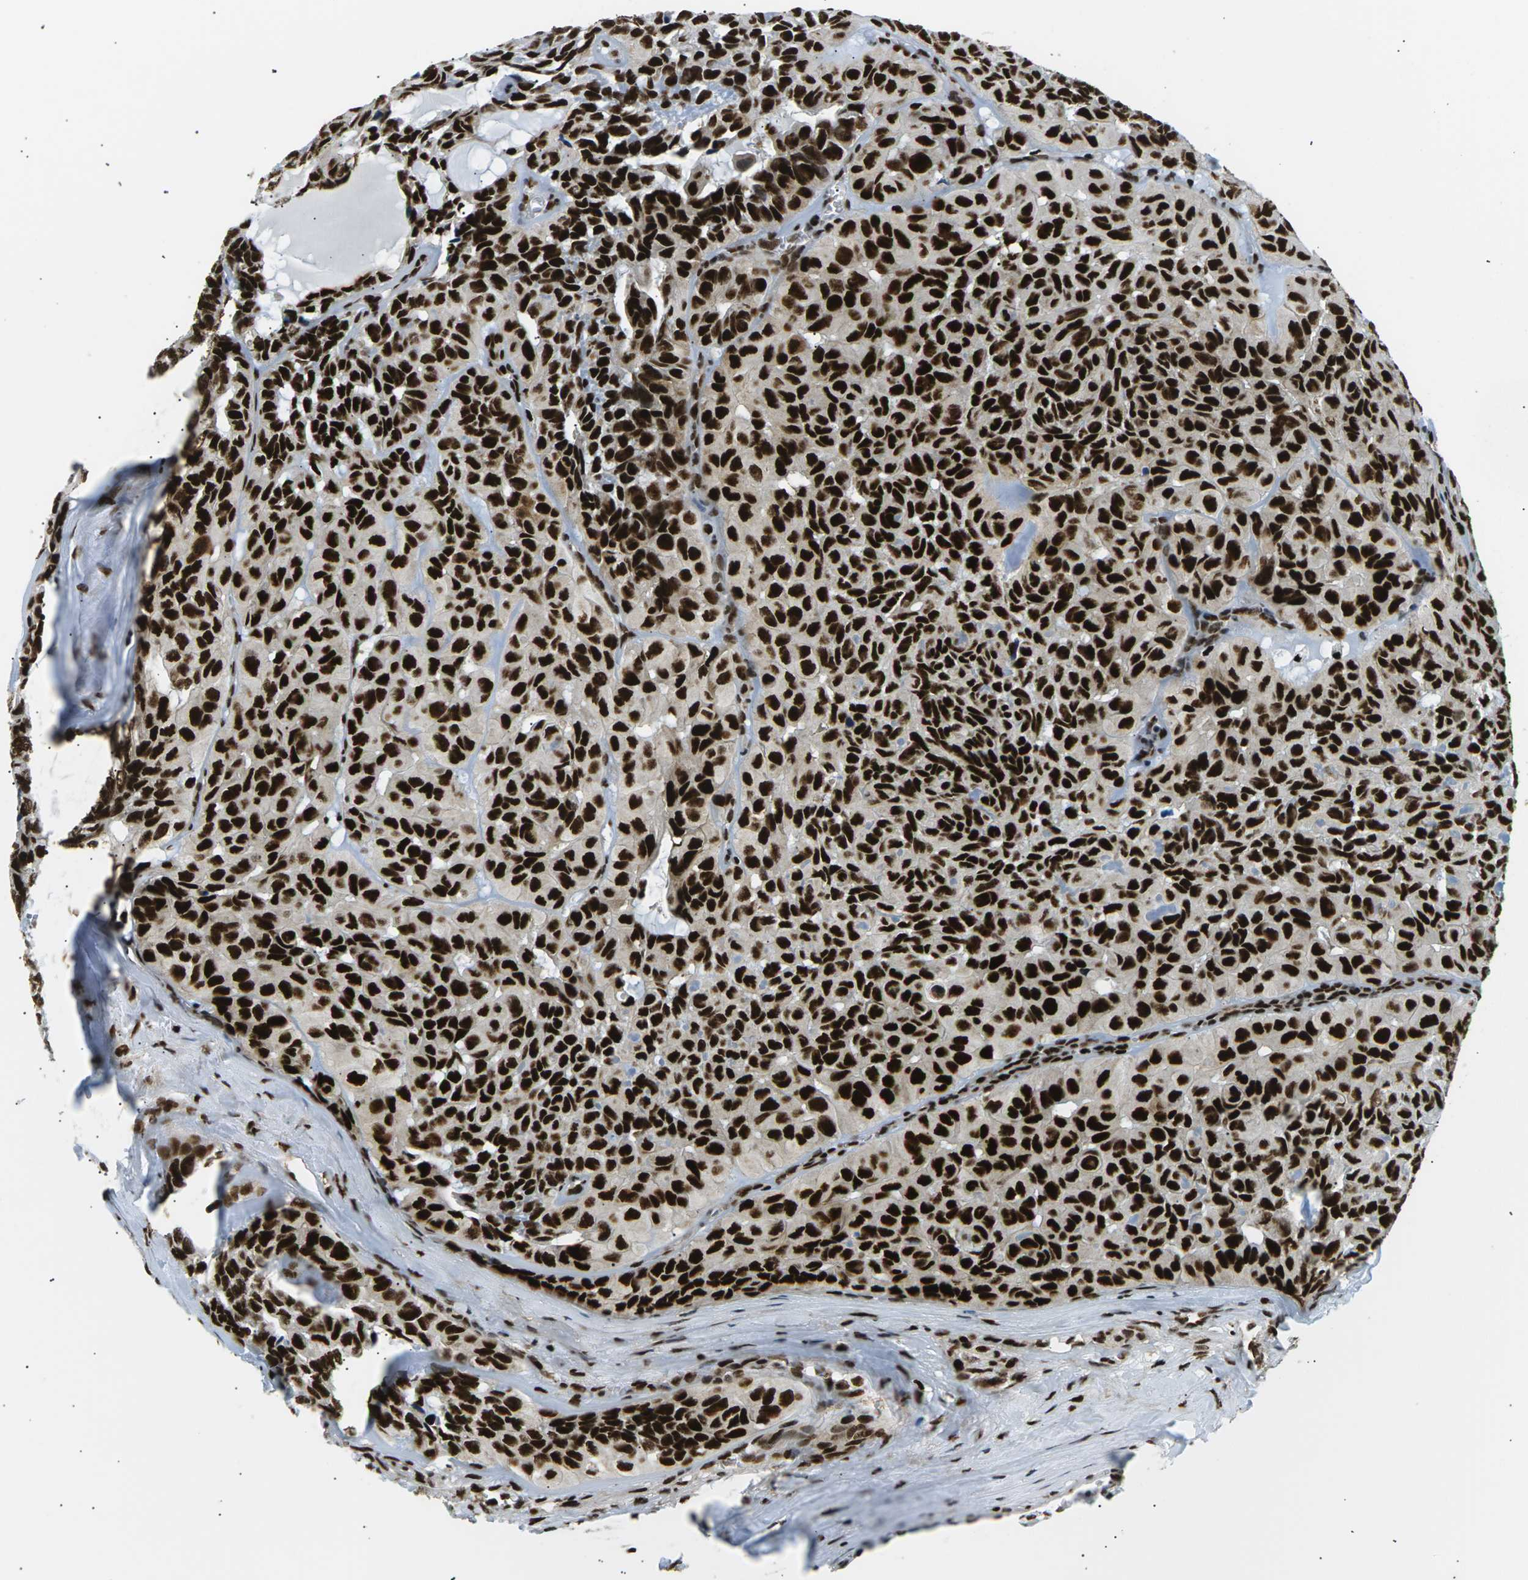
{"staining": {"intensity": "strong", "quantity": ">75%", "location": "nuclear"}, "tissue": "head and neck cancer", "cell_type": "Tumor cells", "image_type": "cancer", "snomed": [{"axis": "morphology", "description": "Adenocarcinoma, NOS"}, {"axis": "topography", "description": "Salivary gland, NOS"}, {"axis": "topography", "description": "Head-Neck"}], "caption": "A photomicrograph of human head and neck cancer stained for a protein demonstrates strong nuclear brown staining in tumor cells.", "gene": "RPA2", "patient": {"sex": "female", "age": 76}}